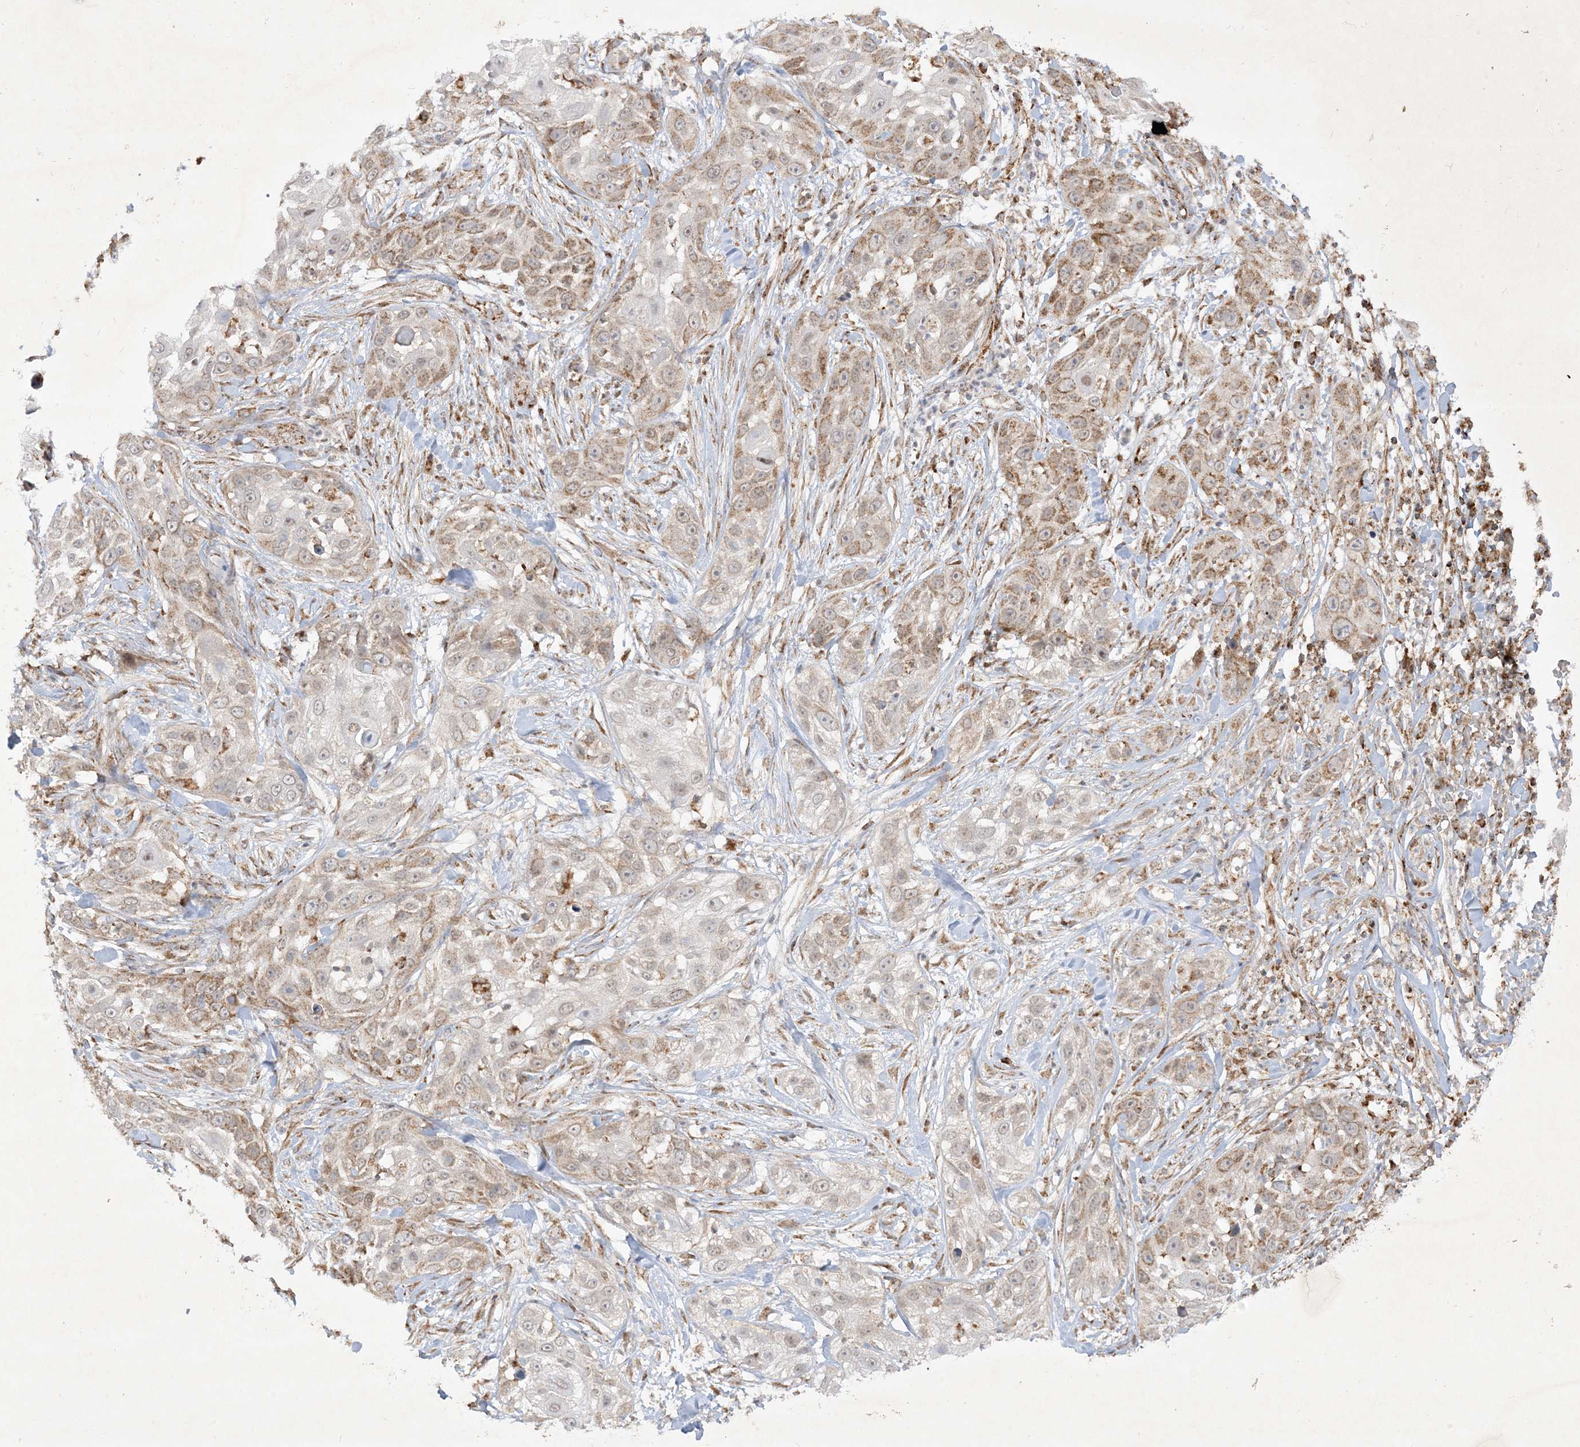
{"staining": {"intensity": "moderate", "quantity": "25%-75%", "location": "cytoplasmic/membranous"}, "tissue": "skin cancer", "cell_type": "Tumor cells", "image_type": "cancer", "snomed": [{"axis": "morphology", "description": "Squamous cell carcinoma, NOS"}, {"axis": "topography", "description": "Skin"}], "caption": "Moderate cytoplasmic/membranous expression for a protein is seen in about 25%-75% of tumor cells of skin cancer (squamous cell carcinoma) using immunohistochemistry.", "gene": "NDUFAF3", "patient": {"sex": "female", "age": 44}}